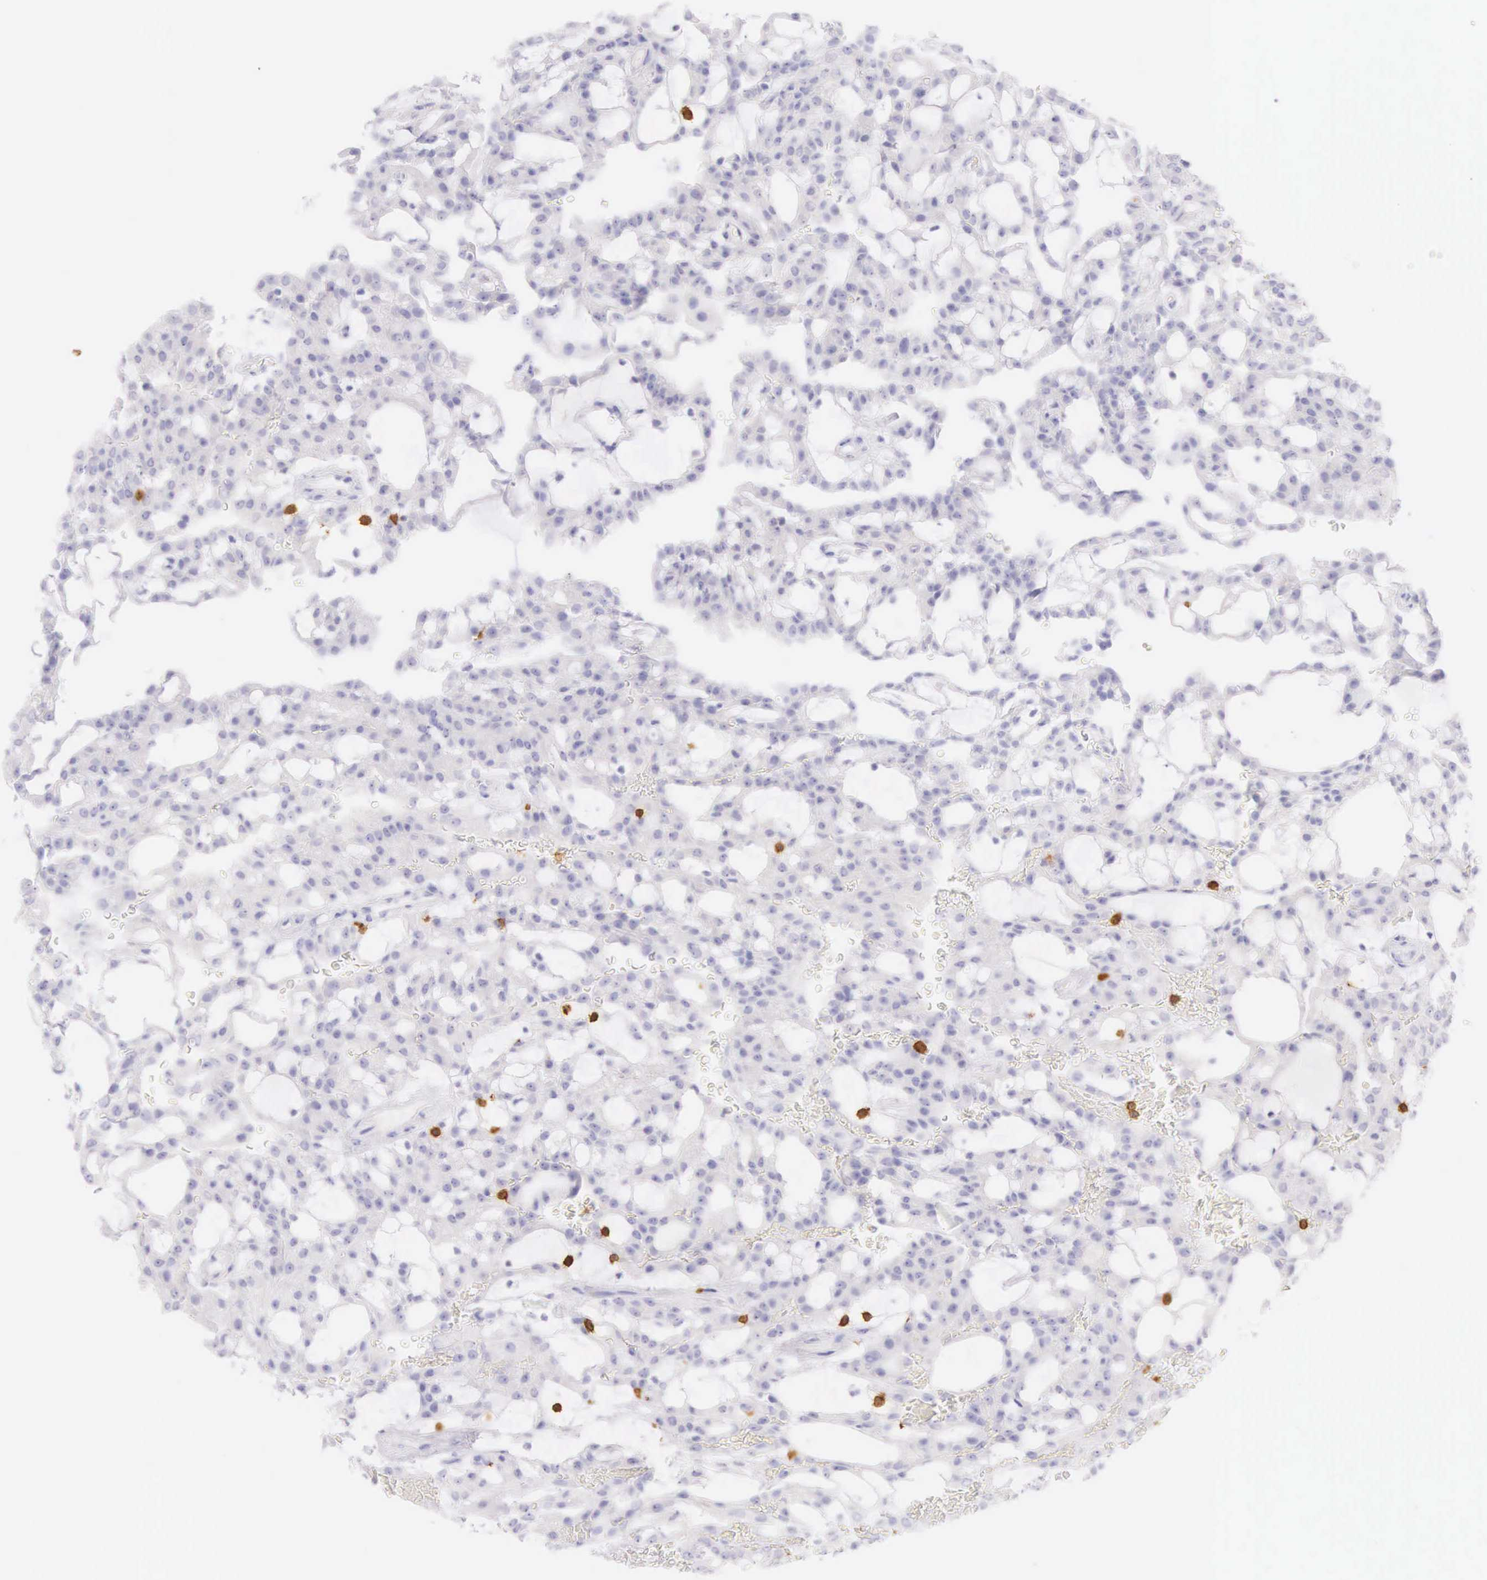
{"staining": {"intensity": "negative", "quantity": "none", "location": "none"}, "tissue": "renal cancer", "cell_type": "Tumor cells", "image_type": "cancer", "snomed": [{"axis": "morphology", "description": "Adenocarcinoma, NOS"}, {"axis": "topography", "description": "Kidney"}], "caption": "Immunohistochemical staining of renal adenocarcinoma shows no significant staining in tumor cells.", "gene": "CD3E", "patient": {"sex": "male", "age": 63}}